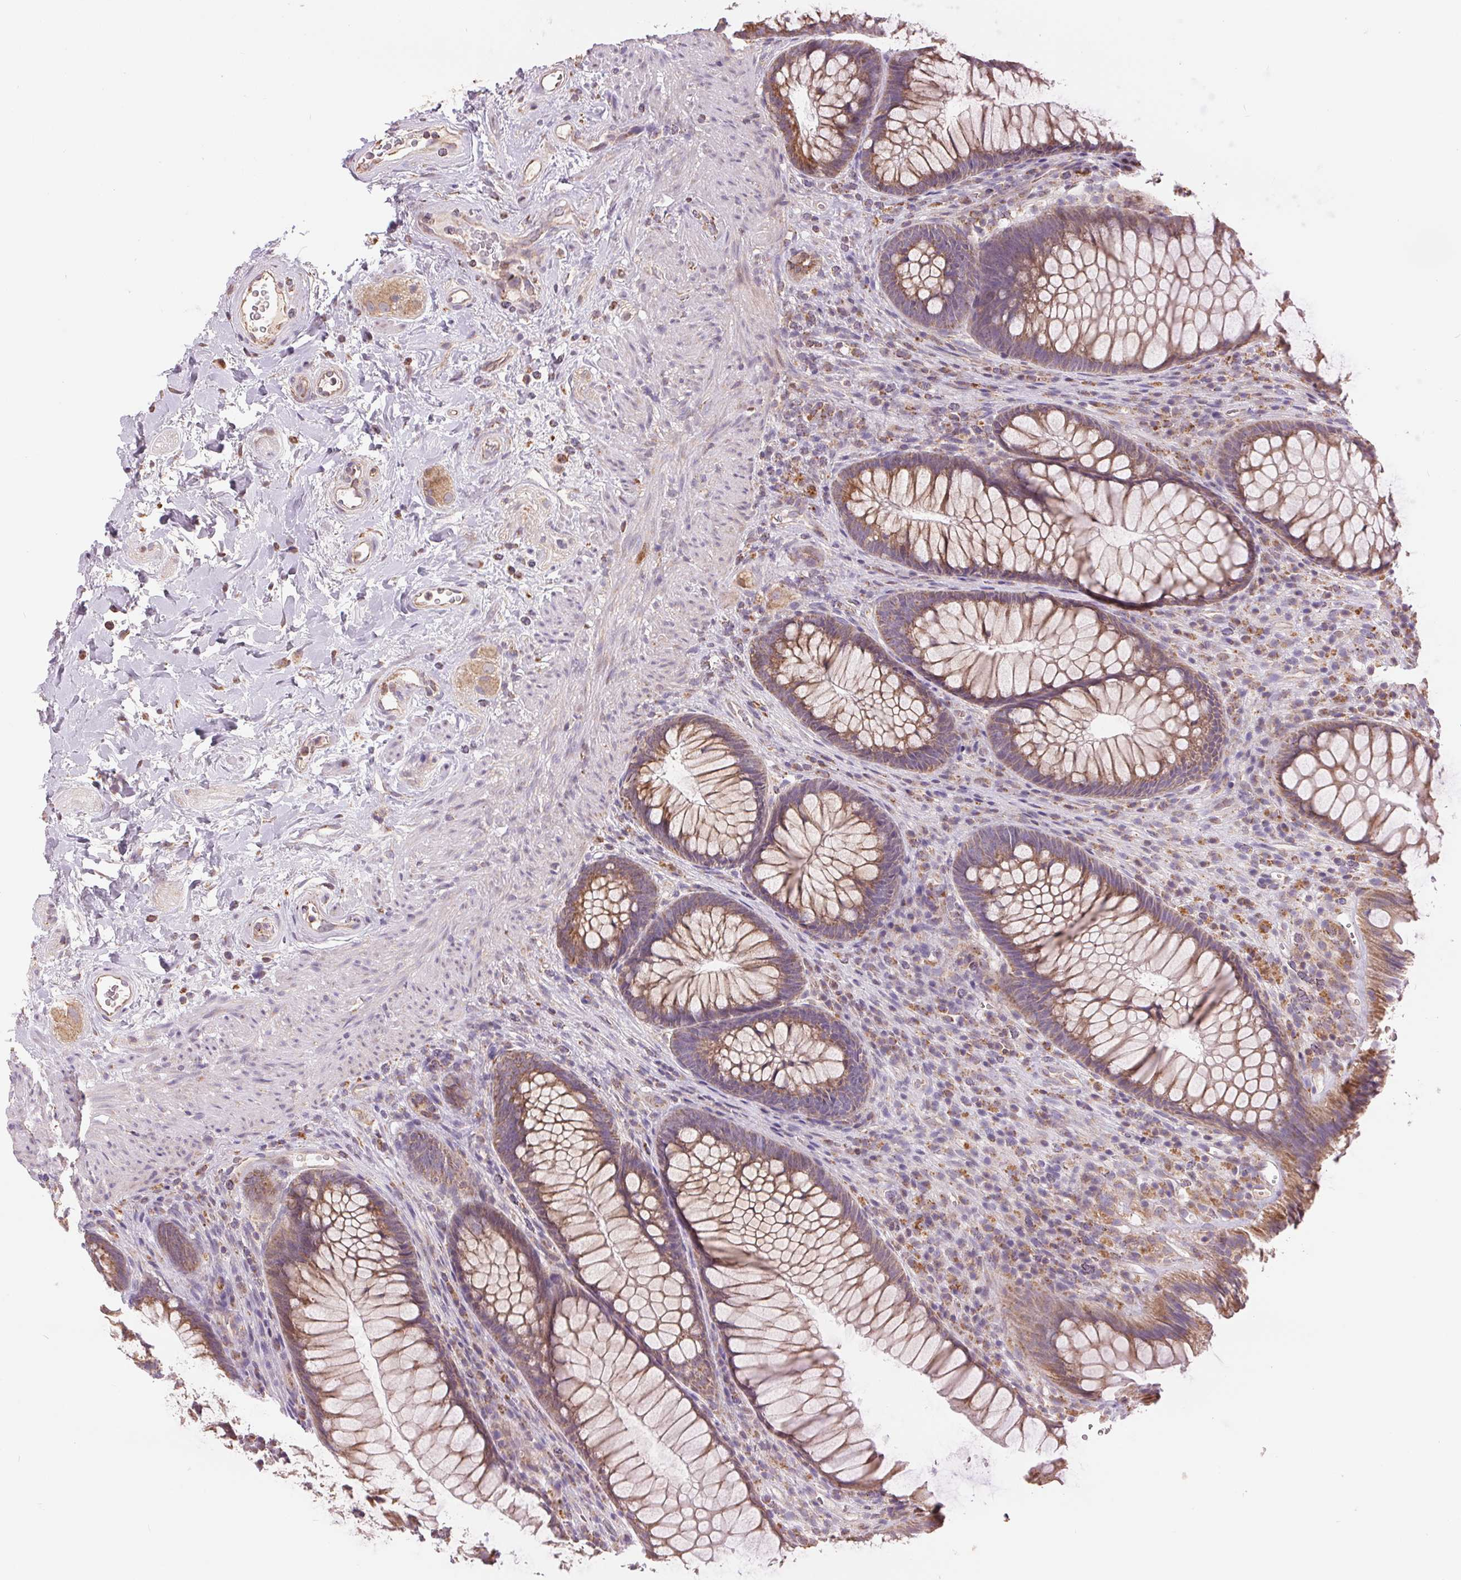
{"staining": {"intensity": "moderate", "quantity": ">75%", "location": "cytoplasmic/membranous"}, "tissue": "rectum", "cell_type": "Glandular cells", "image_type": "normal", "snomed": [{"axis": "morphology", "description": "Normal tissue, NOS"}, {"axis": "topography", "description": "Smooth muscle"}, {"axis": "topography", "description": "Rectum"}], "caption": "This image exhibits benign rectum stained with immunohistochemistry (IHC) to label a protein in brown. The cytoplasmic/membranous of glandular cells show moderate positivity for the protein. Nuclei are counter-stained blue.", "gene": "DGUOK", "patient": {"sex": "male", "age": 53}}